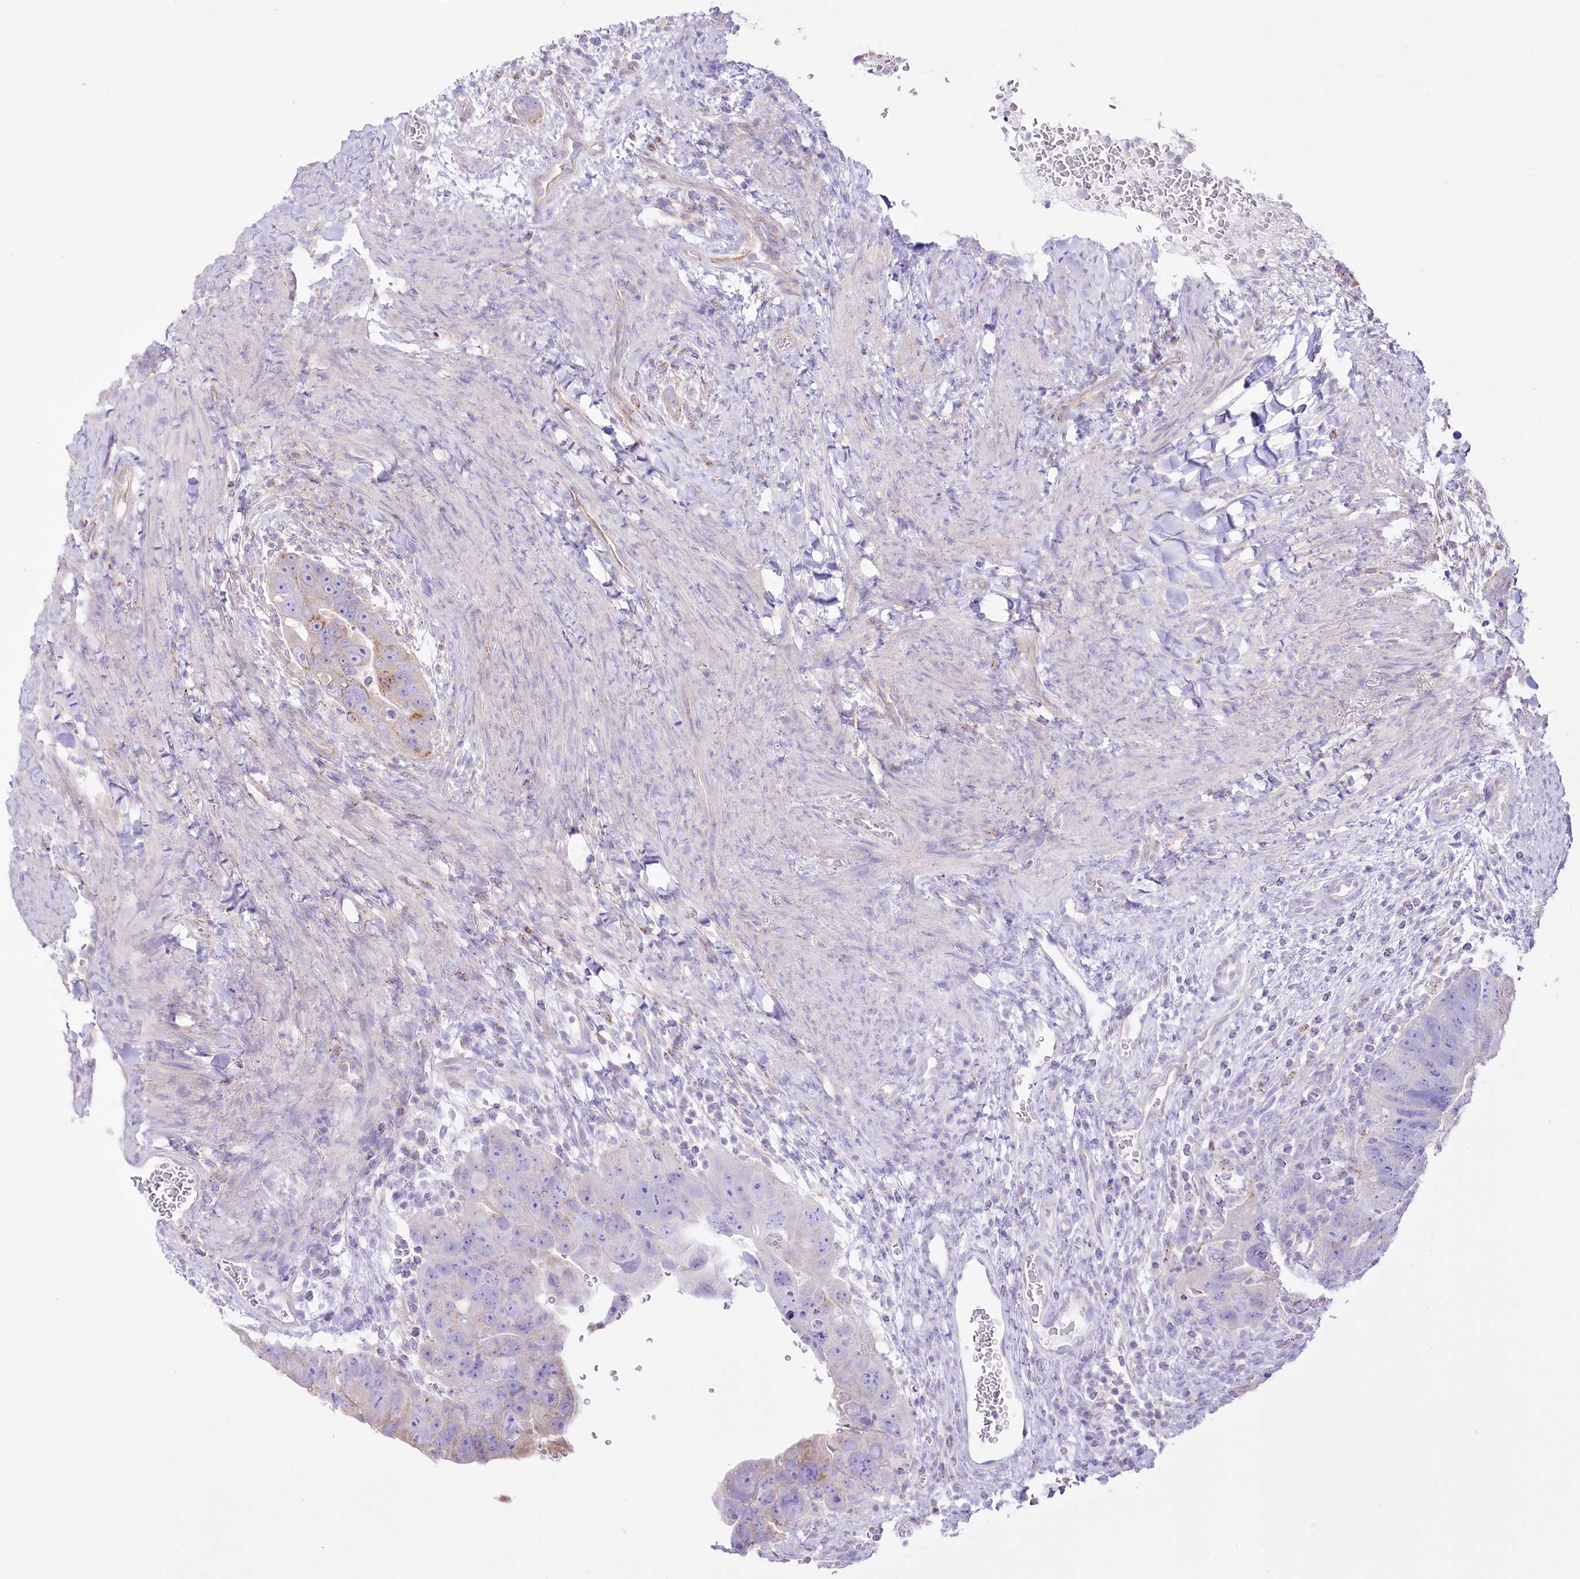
{"staining": {"intensity": "moderate", "quantity": "25%-75%", "location": "cytoplasmic/membranous"}, "tissue": "colorectal cancer", "cell_type": "Tumor cells", "image_type": "cancer", "snomed": [{"axis": "morphology", "description": "Adenocarcinoma, NOS"}, {"axis": "topography", "description": "Rectum"}], "caption": "Colorectal cancer (adenocarcinoma) stained with a protein marker exhibits moderate staining in tumor cells.", "gene": "FAM216A", "patient": {"sex": "male", "age": 59}}